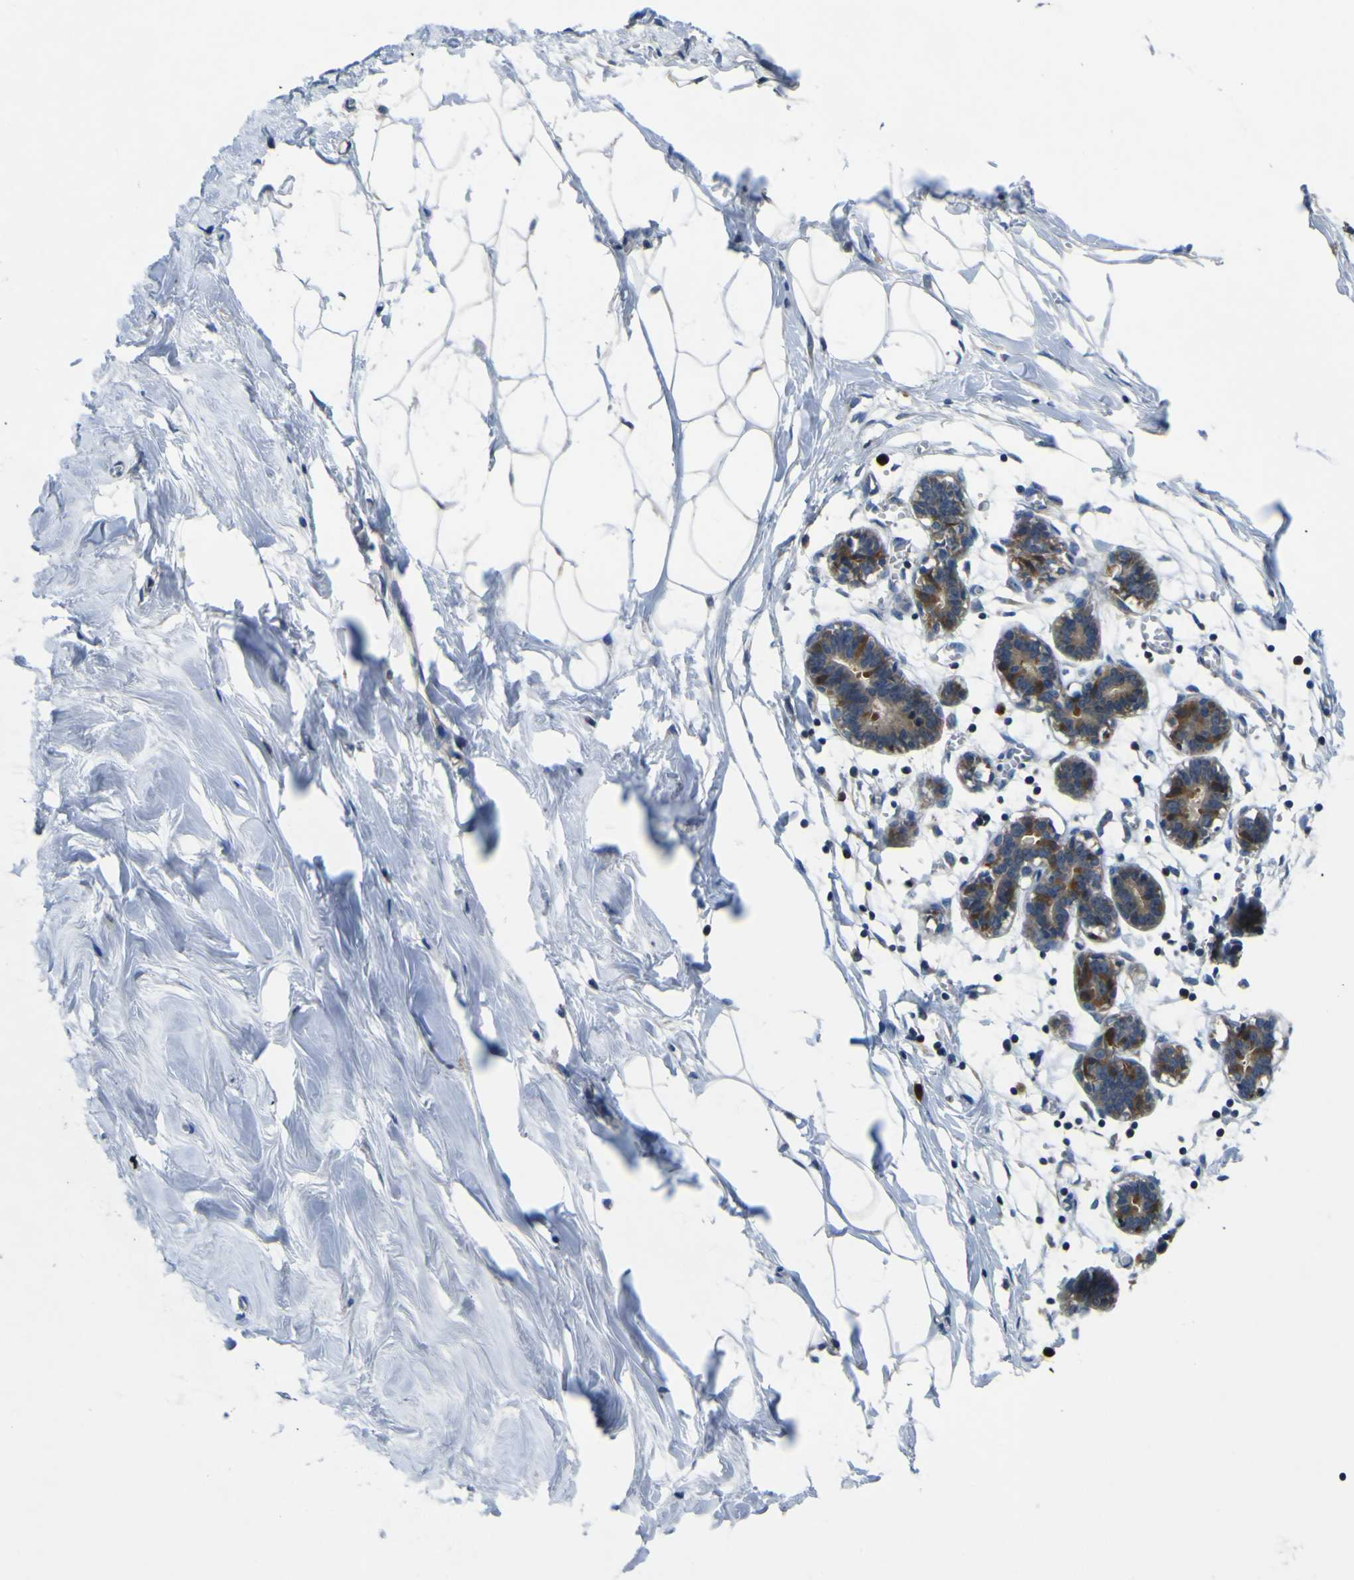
{"staining": {"intensity": "negative", "quantity": "none", "location": "none"}, "tissue": "breast", "cell_type": "Adipocytes", "image_type": "normal", "snomed": [{"axis": "morphology", "description": "Normal tissue, NOS"}, {"axis": "topography", "description": "Breast"}], "caption": "IHC of benign breast displays no staining in adipocytes. The staining was performed using DAB (3,3'-diaminobenzidine) to visualize the protein expression in brown, while the nuclei were stained in blue with hematoxylin (Magnification: 20x).", "gene": "EML2", "patient": {"sex": "female", "age": 27}}